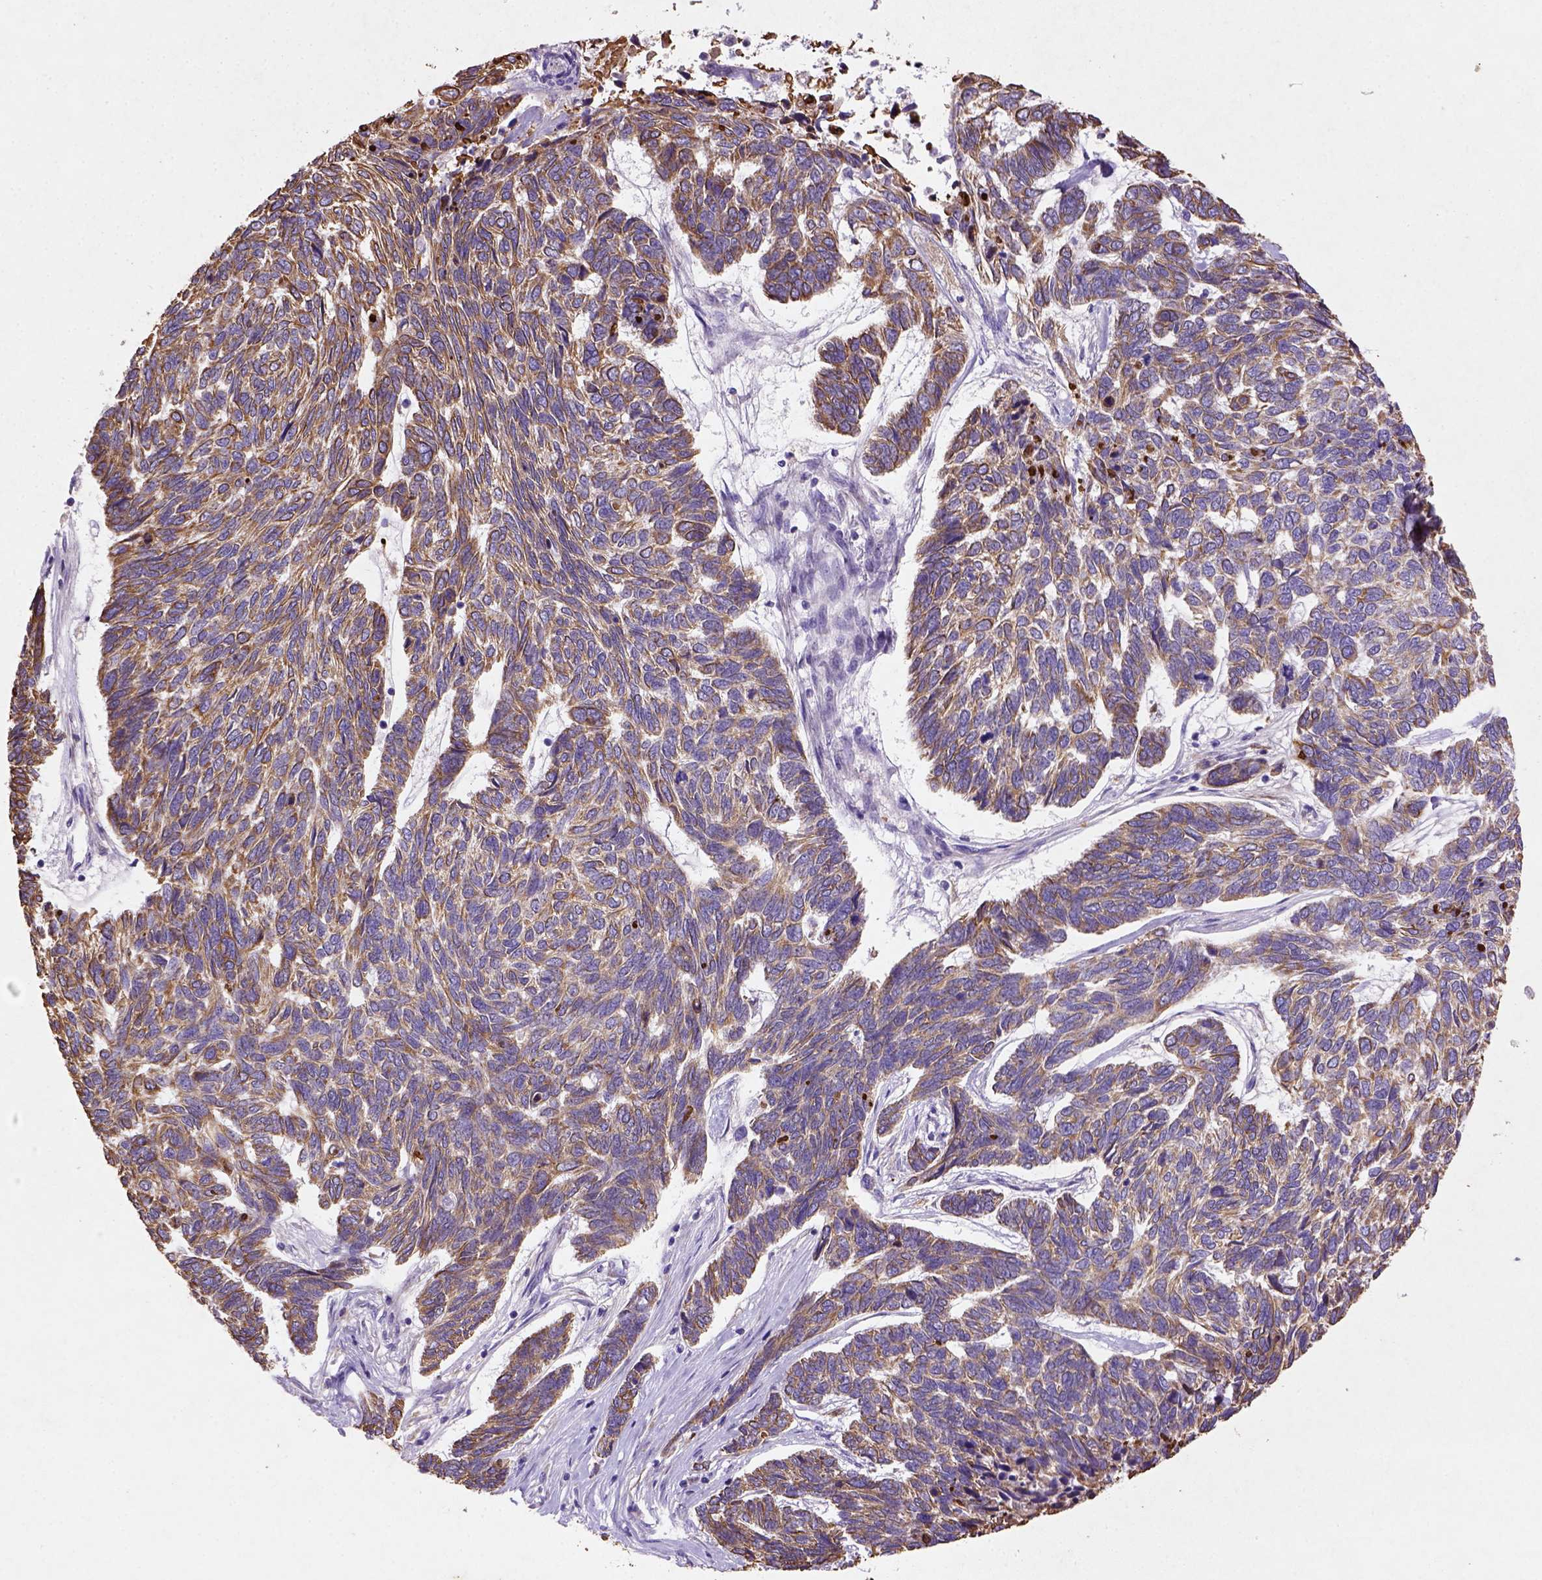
{"staining": {"intensity": "strong", "quantity": "<25%", "location": "cytoplasmic/membranous"}, "tissue": "skin cancer", "cell_type": "Tumor cells", "image_type": "cancer", "snomed": [{"axis": "morphology", "description": "Basal cell carcinoma"}, {"axis": "topography", "description": "Skin"}], "caption": "Human skin cancer (basal cell carcinoma) stained with a protein marker exhibits strong staining in tumor cells.", "gene": "NUDT2", "patient": {"sex": "female", "age": 65}}